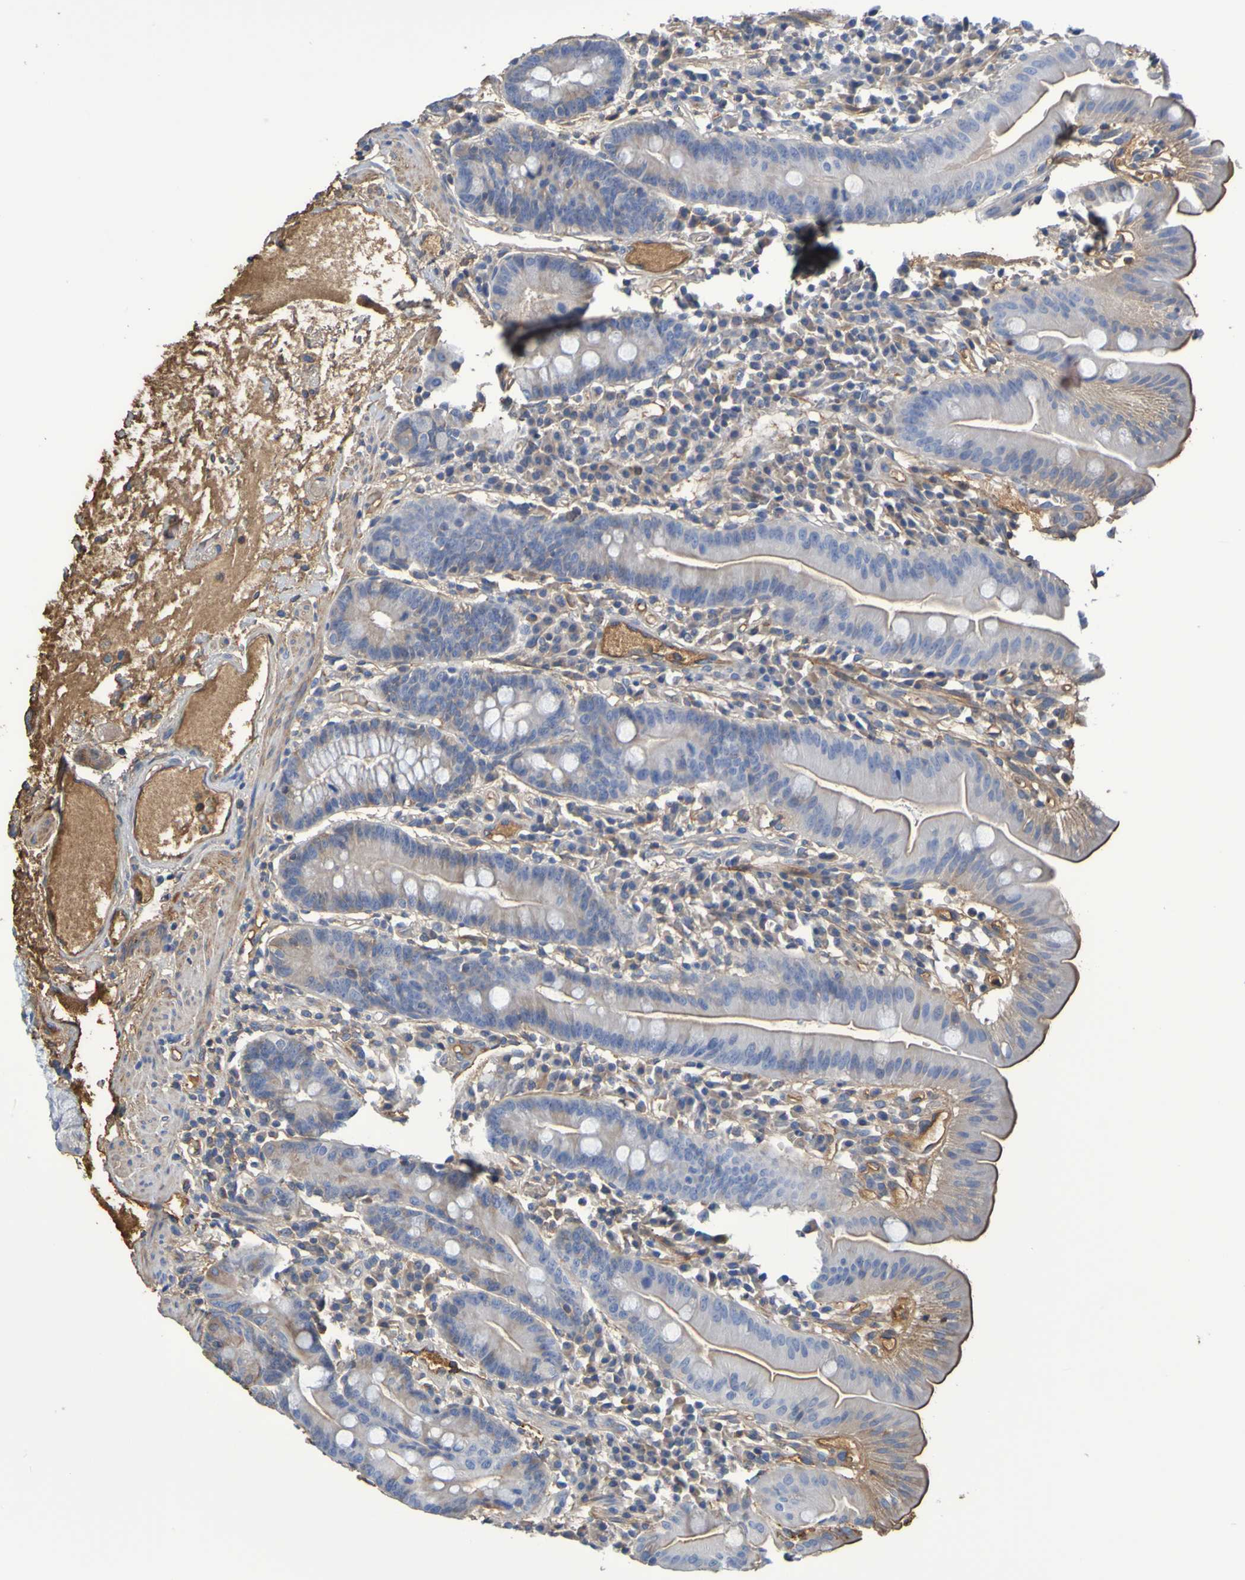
{"staining": {"intensity": "moderate", "quantity": "<25%", "location": "cytoplasmic/membranous"}, "tissue": "duodenum", "cell_type": "Glandular cells", "image_type": "normal", "snomed": [{"axis": "morphology", "description": "Normal tissue, NOS"}, {"axis": "topography", "description": "Duodenum"}], "caption": "Immunohistochemistry image of normal duodenum stained for a protein (brown), which demonstrates low levels of moderate cytoplasmic/membranous positivity in about <25% of glandular cells.", "gene": "GAB3", "patient": {"sex": "male", "age": 50}}